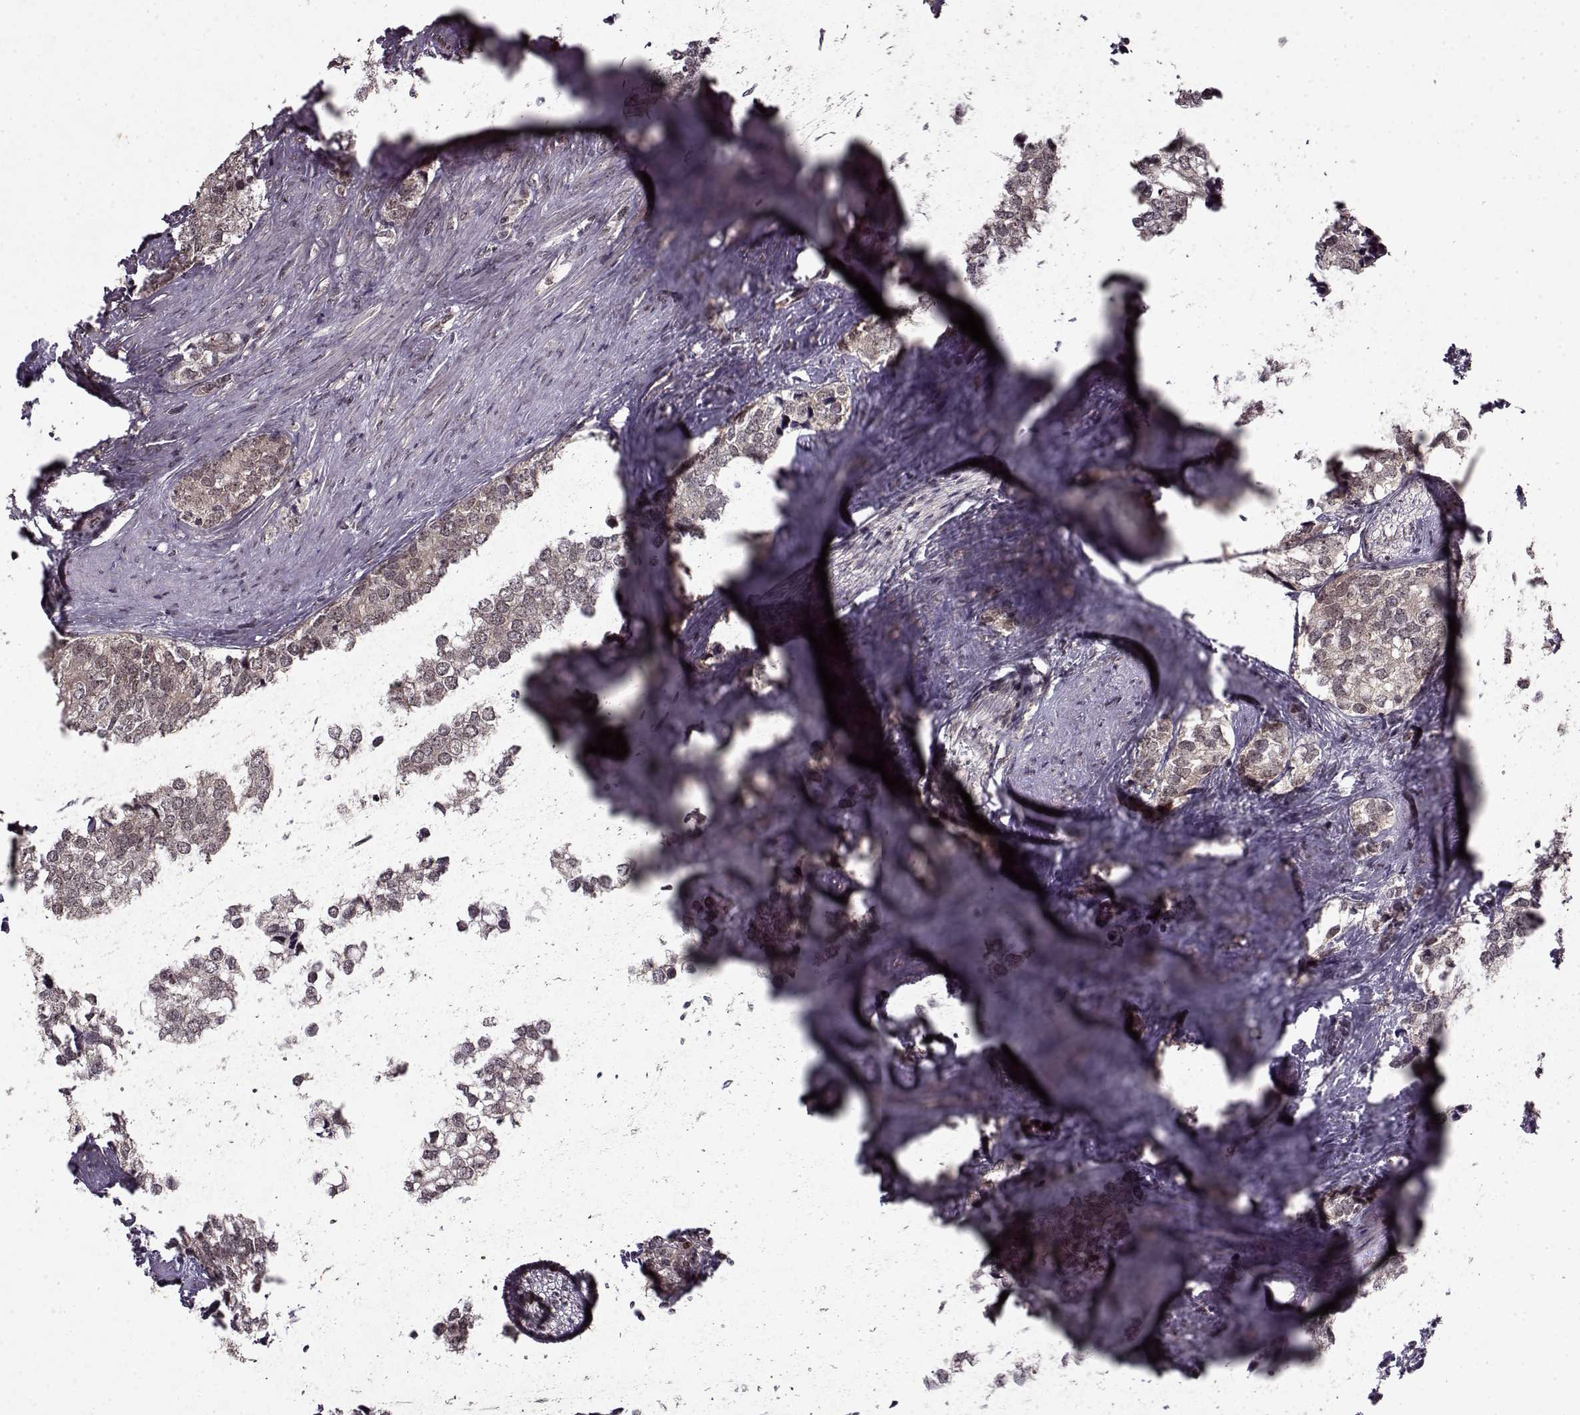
{"staining": {"intensity": "negative", "quantity": "none", "location": "none"}, "tissue": "prostate cancer", "cell_type": "Tumor cells", "image_type": "cancer", "snomed": [{"axis": "morphology", "description": "Adenocarcinoma, NOS"}, {"axis": "topography", "description": "Prostate and seminal vesicle, NOS"}], "caption": "Prostate cancer (adenocarcinoma) stained for a protein using immunohistochemistry (IHC) demonstrates no positivity tumor cells.", "gene": "PSMA7", "patient": {"sex": "male", "age": 63}}